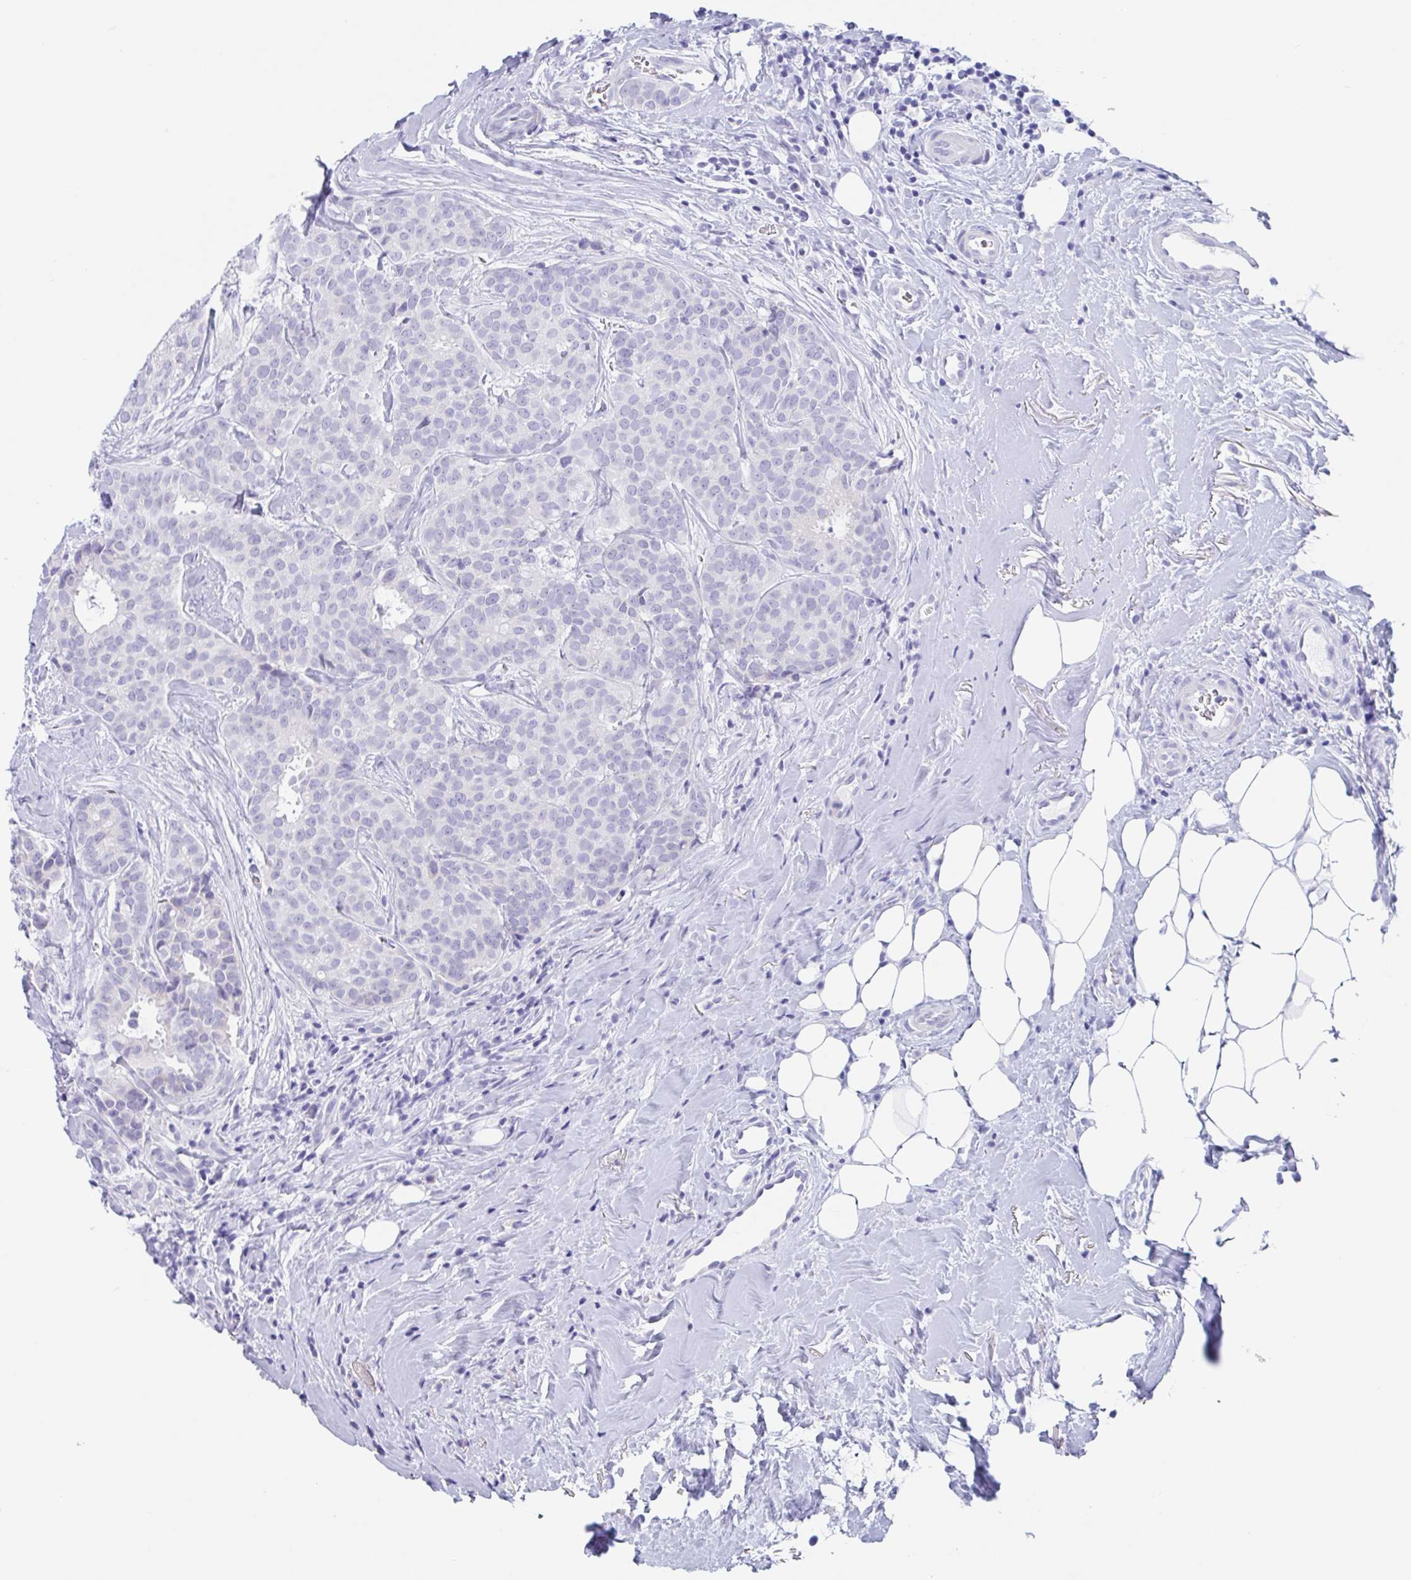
{"staining": {"intensity": "negative", "quantity": "none", "location": "none"}, "tissue": "breast cancer", "cell_type": "Tumor cells", "image_type": "cancer", "snomed": [{"axis": "morphology", "description": "Duct carcinoma"}, {"axis": "topography", "description": "Breast"}], "caption": "Breast cancer (intraductal carcinoma) was stained to show a protein in brown. There is no significant positivity in tumor cells.", "gene": "ZPBP", "patient": {"sex": "female", "age": 84}}